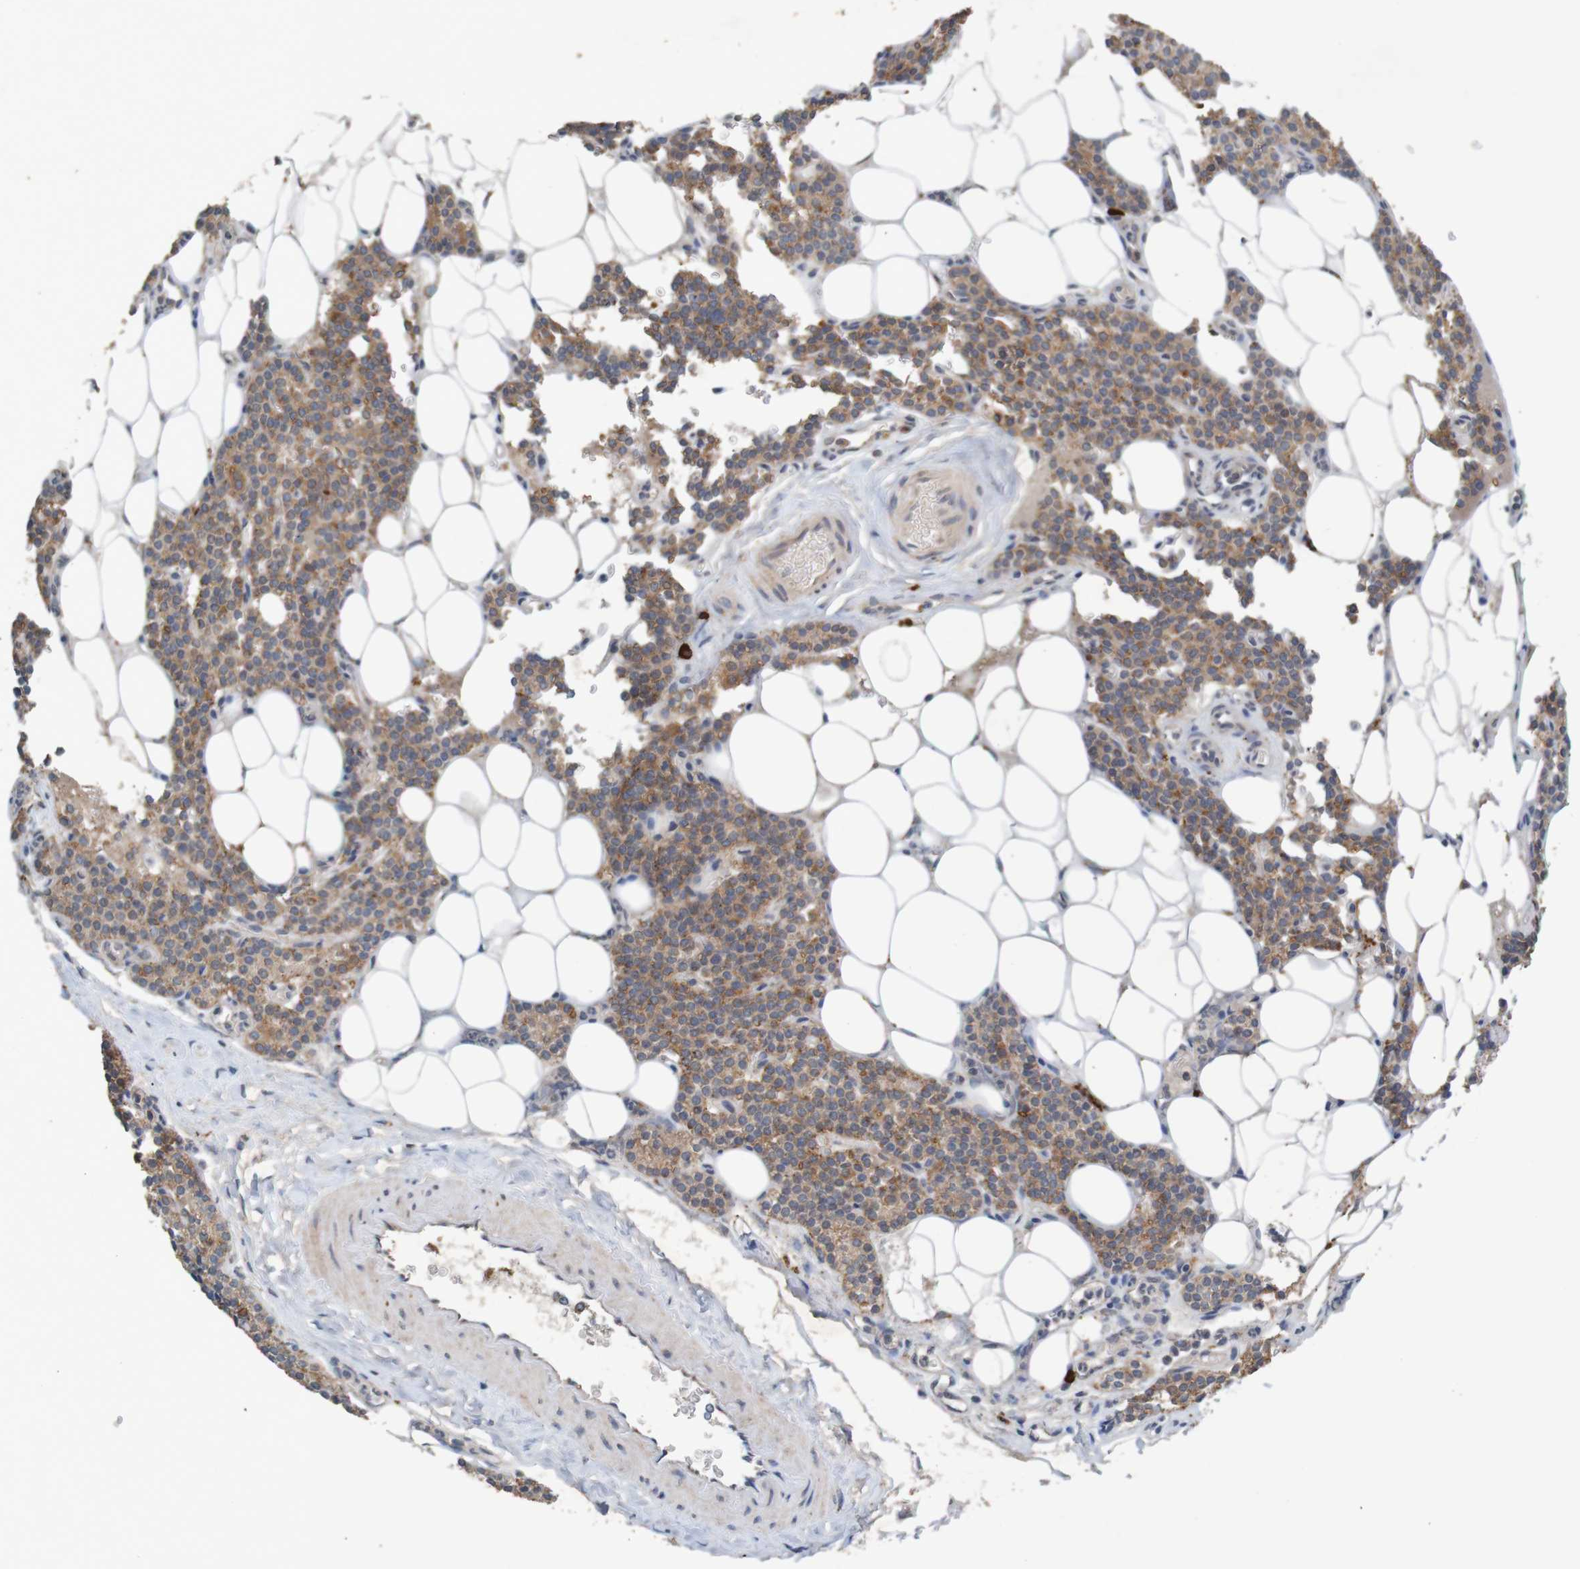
{"staining": {"intensity": "moderate", "quantity": ">75%", "location": "cytoplasmic/membranous"}, "tissue": "parathyroid gland", "cell_type": "Glandular cells", "image_type": "normal", "snomed": [{"axis": "morphology", "description": "Normal tissue, NOS"}, {"axis": "morphology", "description": "Adenoma, NOS"}, {"axis": "topography", "description": "Parathyroid gland"}], "caption": "Benign parathyroid gland was stained to show a protein in brown. There is medium levels of moderate cytoplasmic/membranous positivity in approximately >75% of glandular cells. The protein is stained brown, and the nuclei are stained in blue (DAB (3,3'-diaminobenzidine) IHC with brightfield microscopy, high magnification).", "gene": "B3GAT2", "patient": {"sex": "female", "age": 51}}